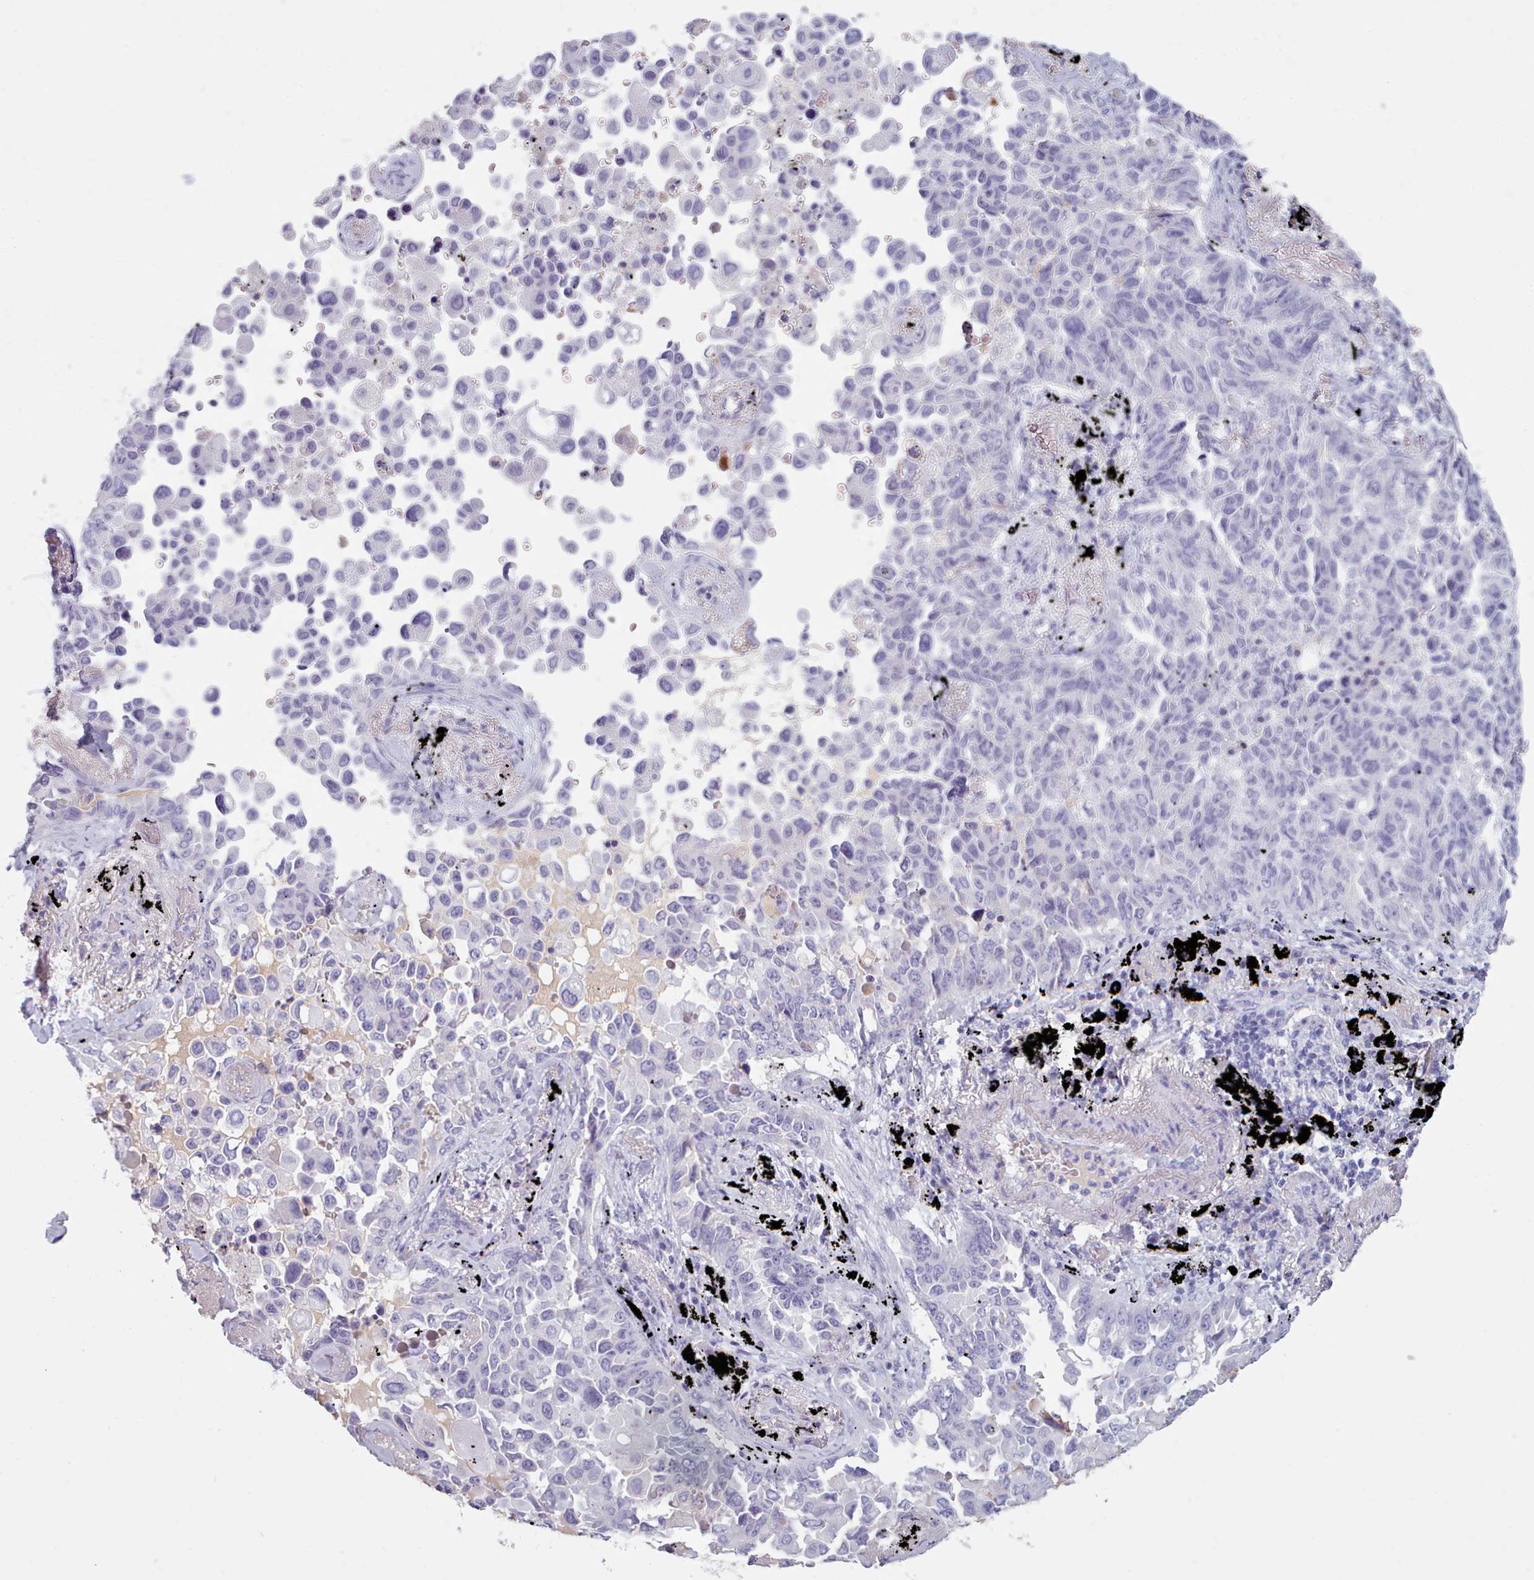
{"staining": {"intensity": "negative", "quantity": "none", "location": "none"}, "tissue": "lung cancer", "cell_type": "Tumor cells", "image_type": "cancer", "snomed": [{"axis": "morphology", "description": "Adenocarcinoma, NOS"}, {"axis": "topography", "description": "Lung"}], "caption": "This is an IHC micrograph of human lung cancer (adenocarcinoma). There is no staining in tumor cells.", "gene": "ZNF43", "patient": {"sex": "female", "age": 67}}